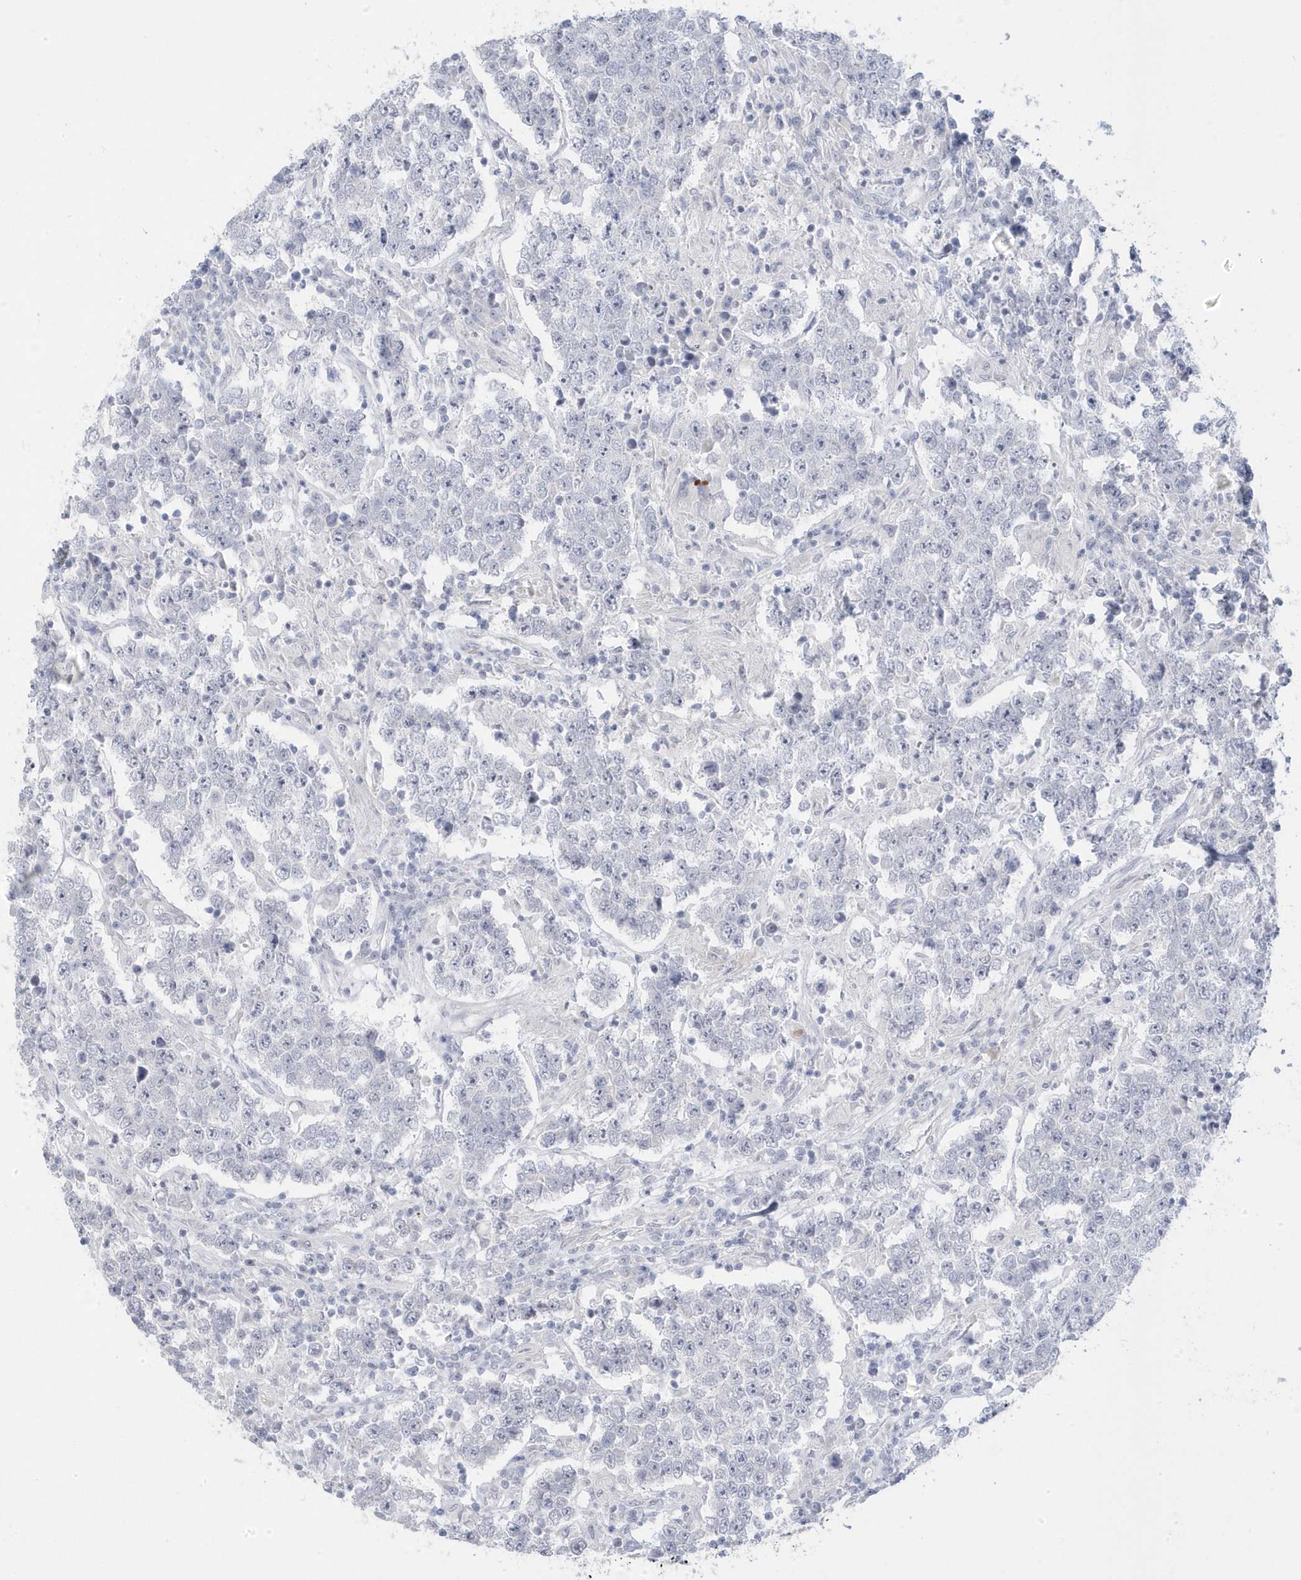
{"staining": {"intensity": "negative", "quantity": "none", "location": "none"}, "tissue": "testis cancer", "cell_type": "Tumor cells", "image_type": "cancer", "snomed": [{"axis": "morphology", "description": "Normal tissue, NOS"}, {"axis": "morphology", "description": "Urothelial carcinoma, High grade"}, {"axis": "morphology", "description": "Seminoma, NOS"}, {"axis": "morphology", "description": "Carcinoma, Embryonal, NOS"}, {"axis": "topography", "description": "Urinary bladder"}, {"axis": "topography", "description": "Testis"}], "caption": "This is an IHC image of testis cancer (urothelial carcinoma (high-grade)). There is no positivity in tumor cells.", "gene": "GTPBP6", "patient": {"sex": "male", "age": 41}}